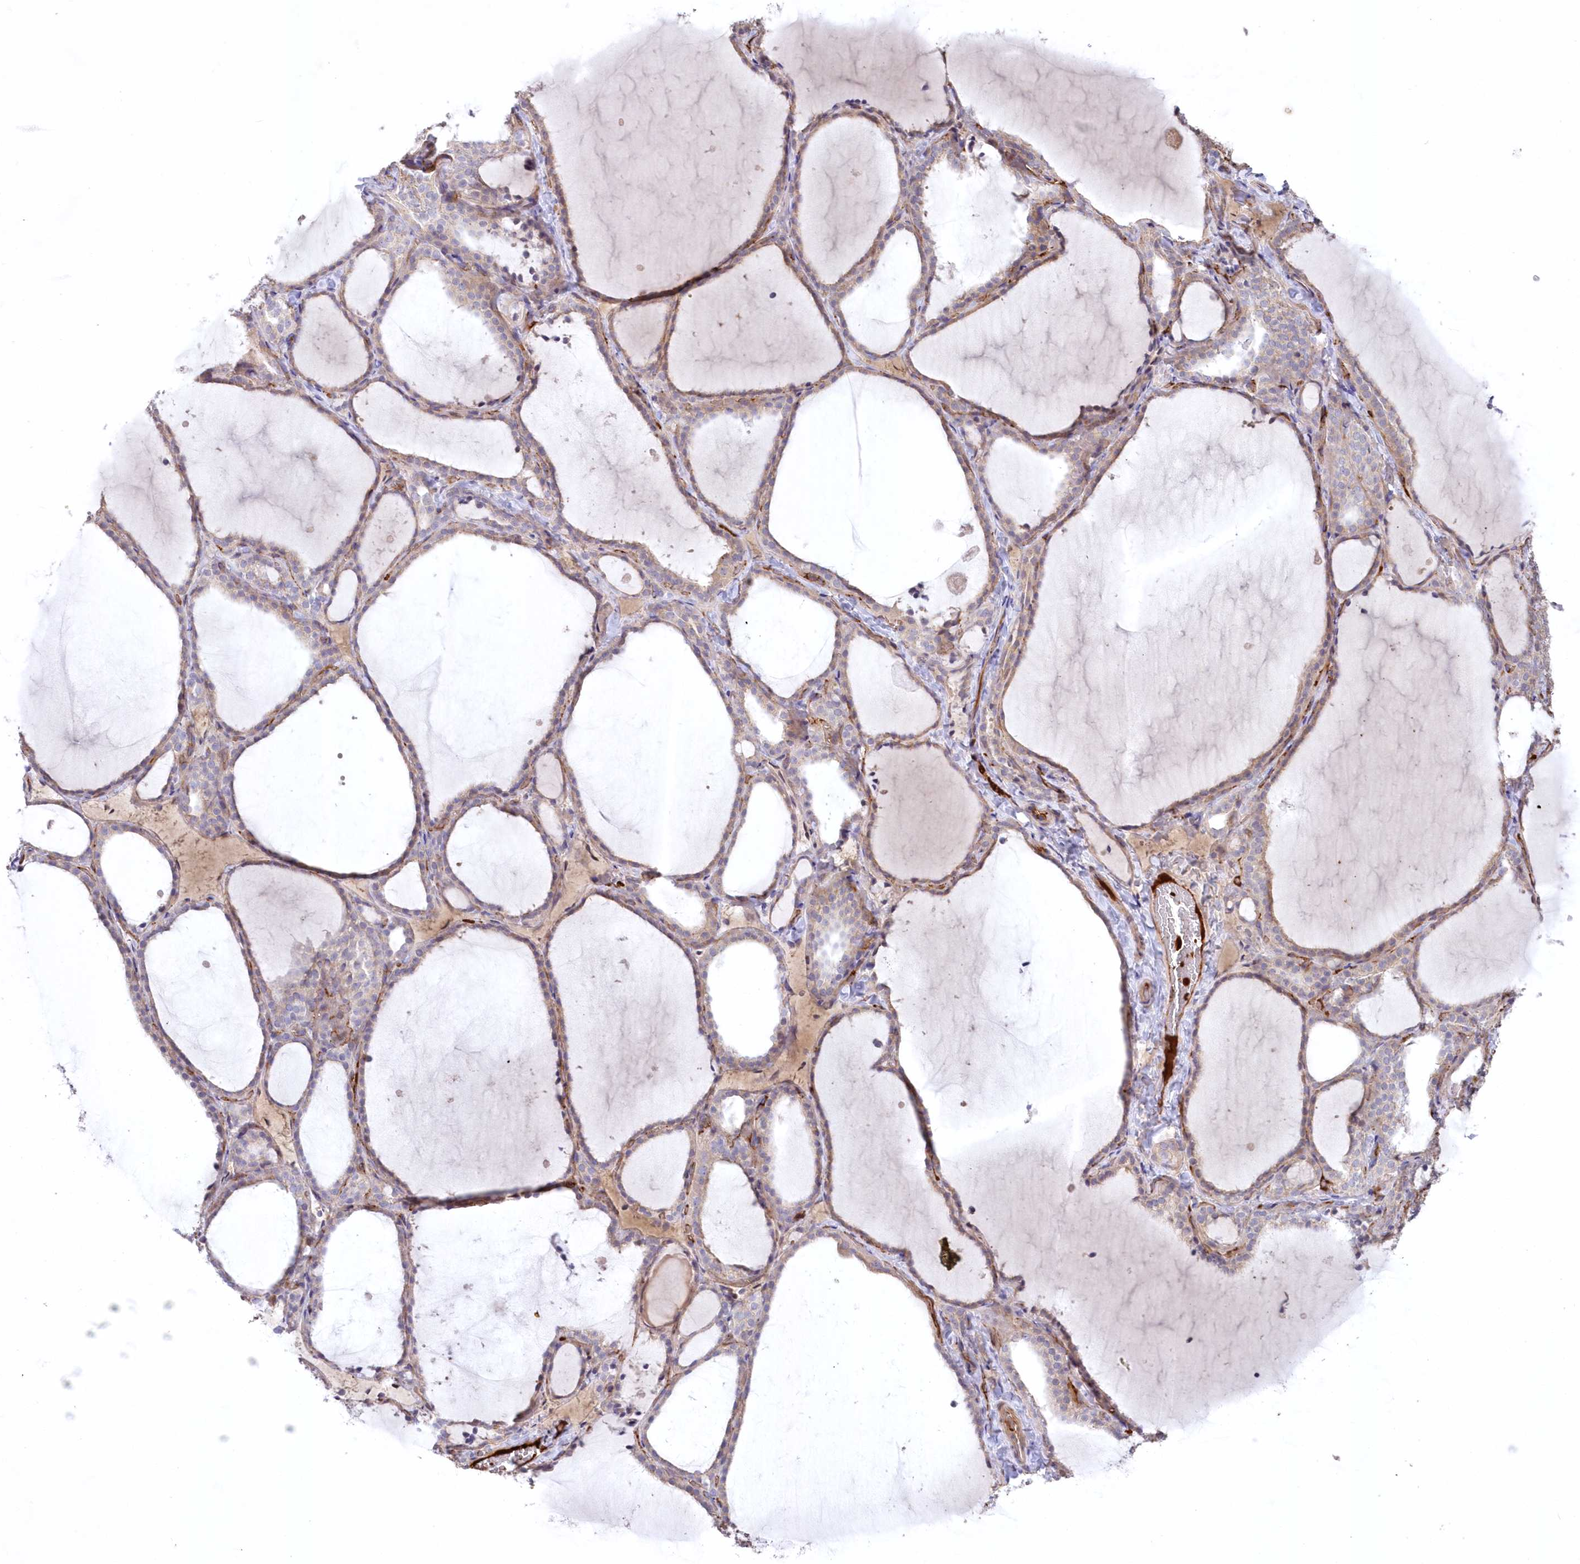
{"staining": {"intensity": "weak", "quantity": "25%-75%", "location": "cytoplasmic/membranous"}, "tissue": "thyroid gland", "cell_type": "Glandular cells", "image_type": "normal", "snomed": [{"axis": "morphology", "description": "Normal tissue, NOS"}, {"axis": "topography", "description": "Thyroid gland"}], "caption": "Immunohistochemistry image of benign thyroid gland stained for a protein (brown), which demonstrates low levels of weak cytoplasmic/membranous positivity in approximately 25%-75% of glandular cells.", "gene": "WBP1L", "patient": {"sex": "female", "age": 22}}